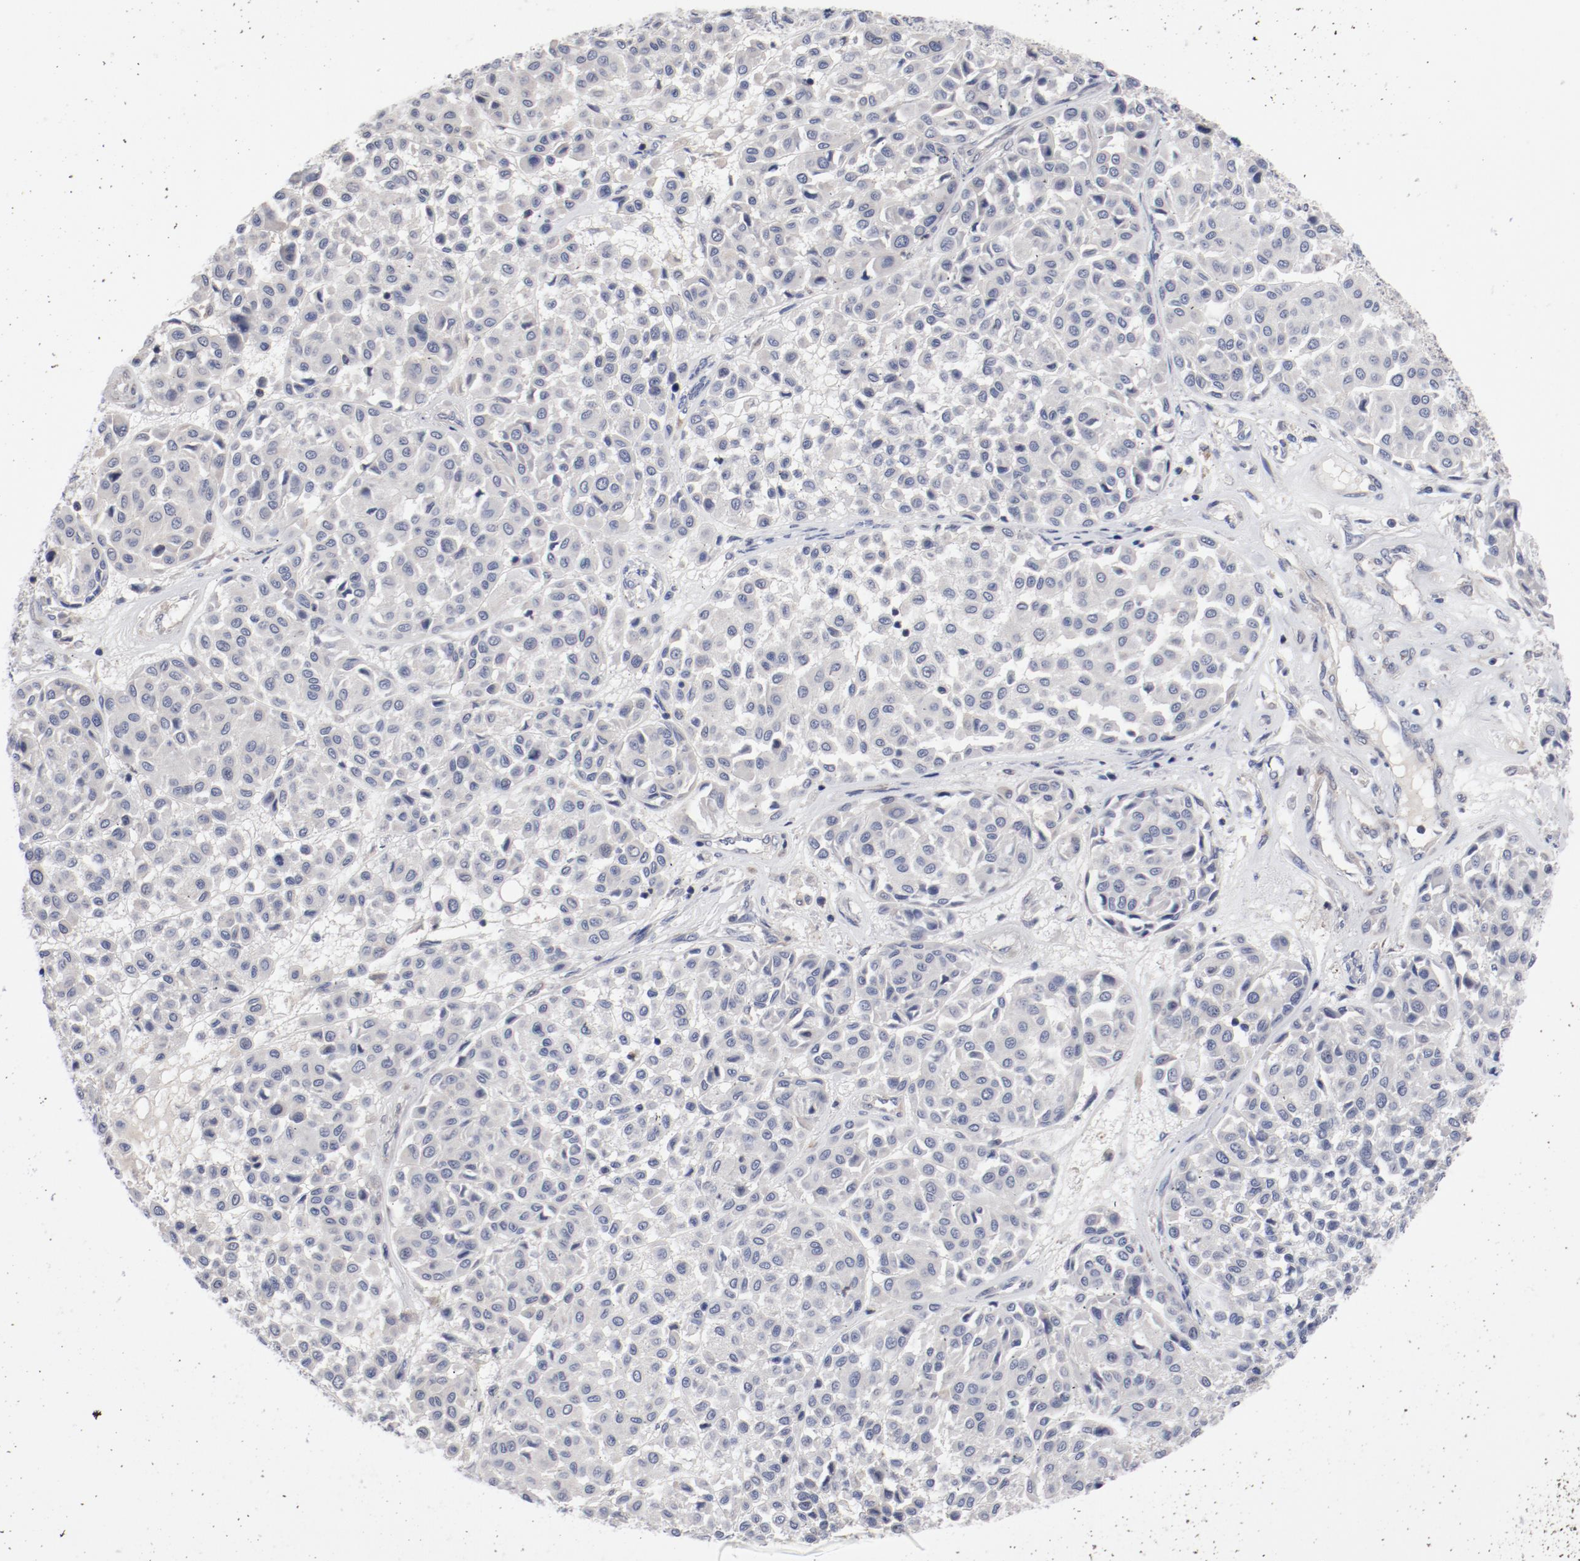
{"staining": {"intensity": "negative", "quantity": "none", "location": "none"}, "tissue": "melanoma", "cell_type": "Tumor cells", "image_type": "cancer", "snomed": [{"axis": "morphology", "description": "Malignant melanoma, Metastatic site"}, {"axis": "topography", "description": "Soft tissue"}], "caption": "An IHC photomicrograph of melanoma is shown. There is no staining in tumor cells of melanoma.", "gene": "CBL", "patient": {"sex": "male", "age": 41}}